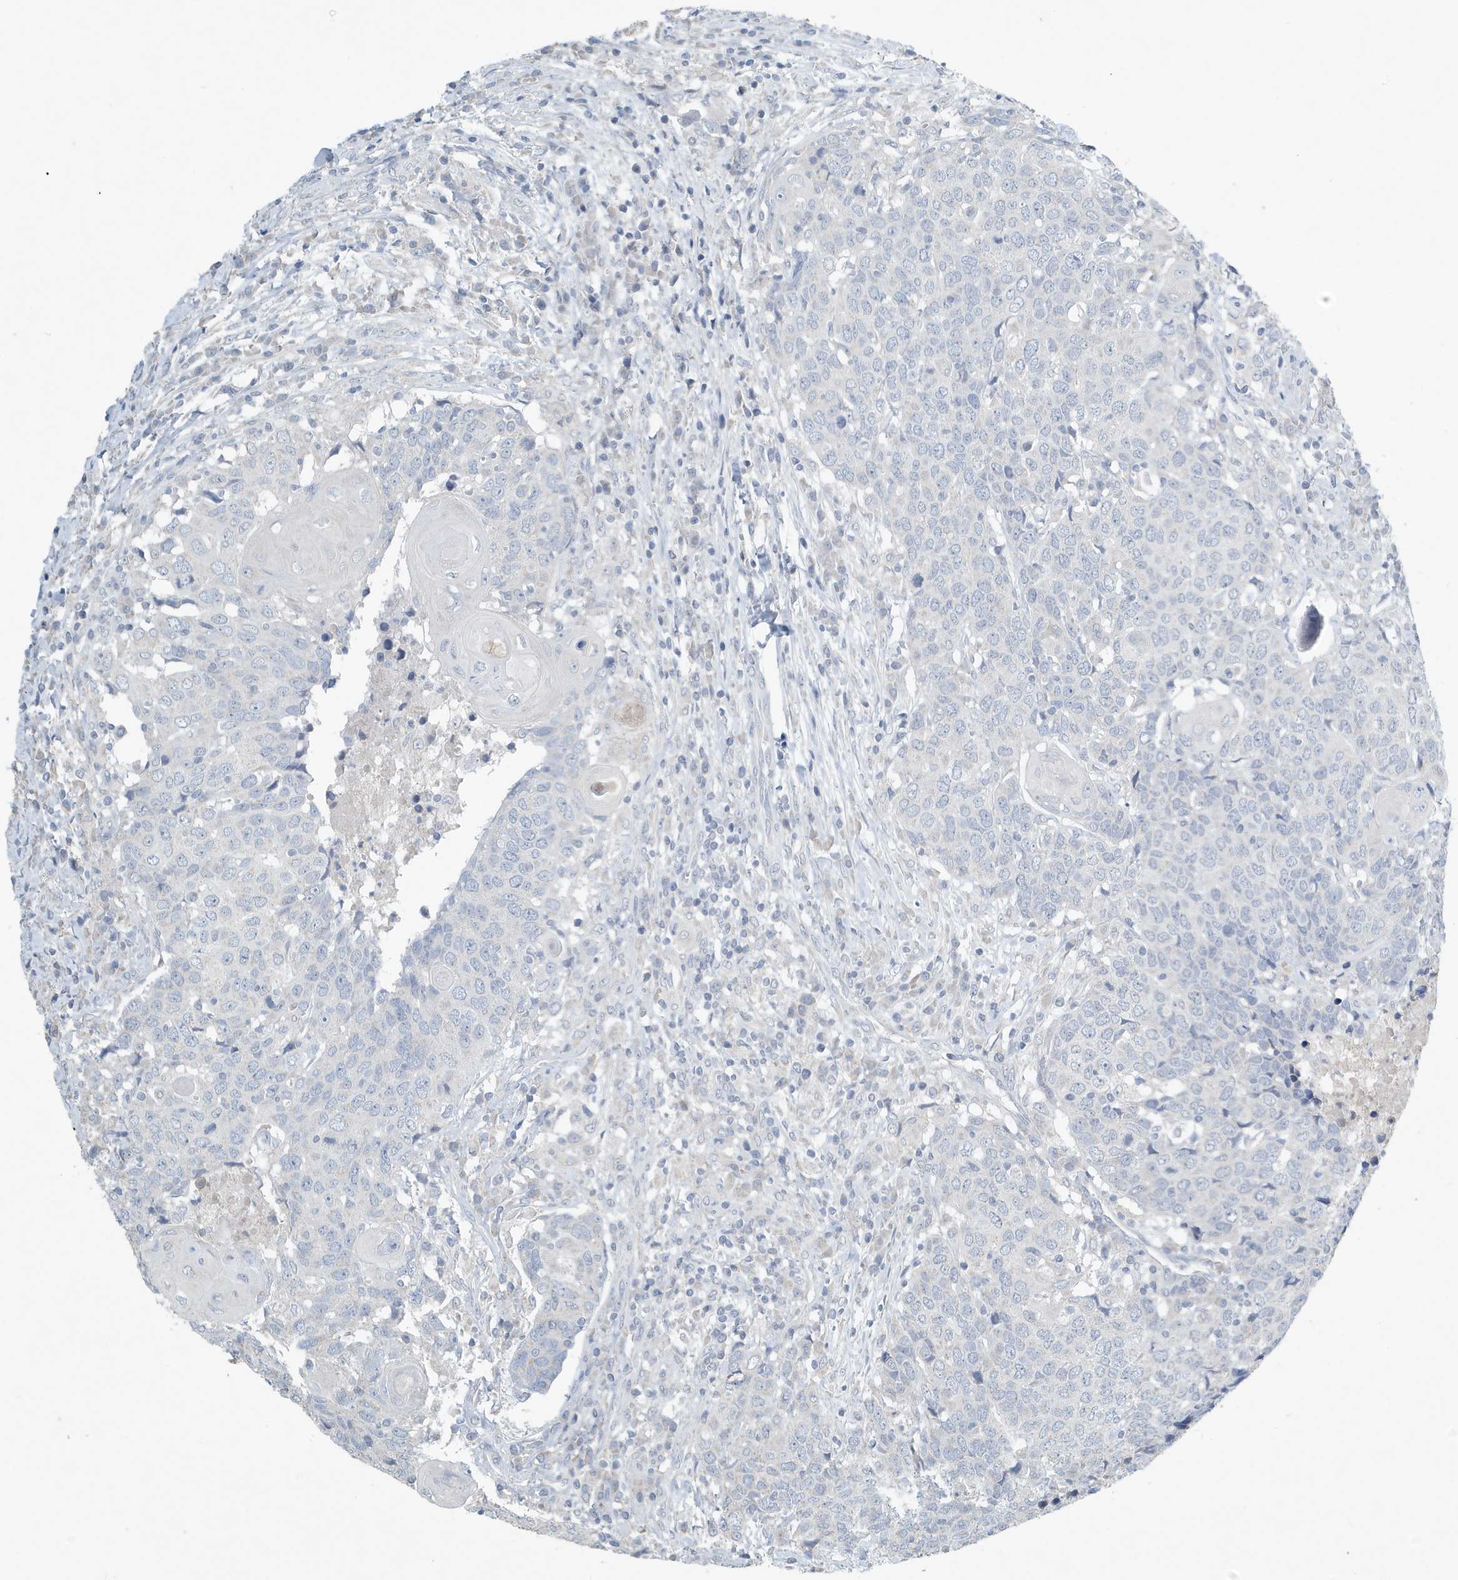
{"staining": {"intensity": "negative", "quantity": "none", "location": "none"}, "tissue": "head and neck cancer", "cell_type": "Tumor cells", "image_type": "cancer", "snomed": [{"axis": "morphology", "description": "Squamous cell carcinoma, NOS"}, {"axis": "topography", "description": "Head-Neck"}], "caption": "There is no significant positivity in tumor cells of head and neck cancer.", "gene": "UGT2B4", "patient": {"sex": "male", "age": 66}}